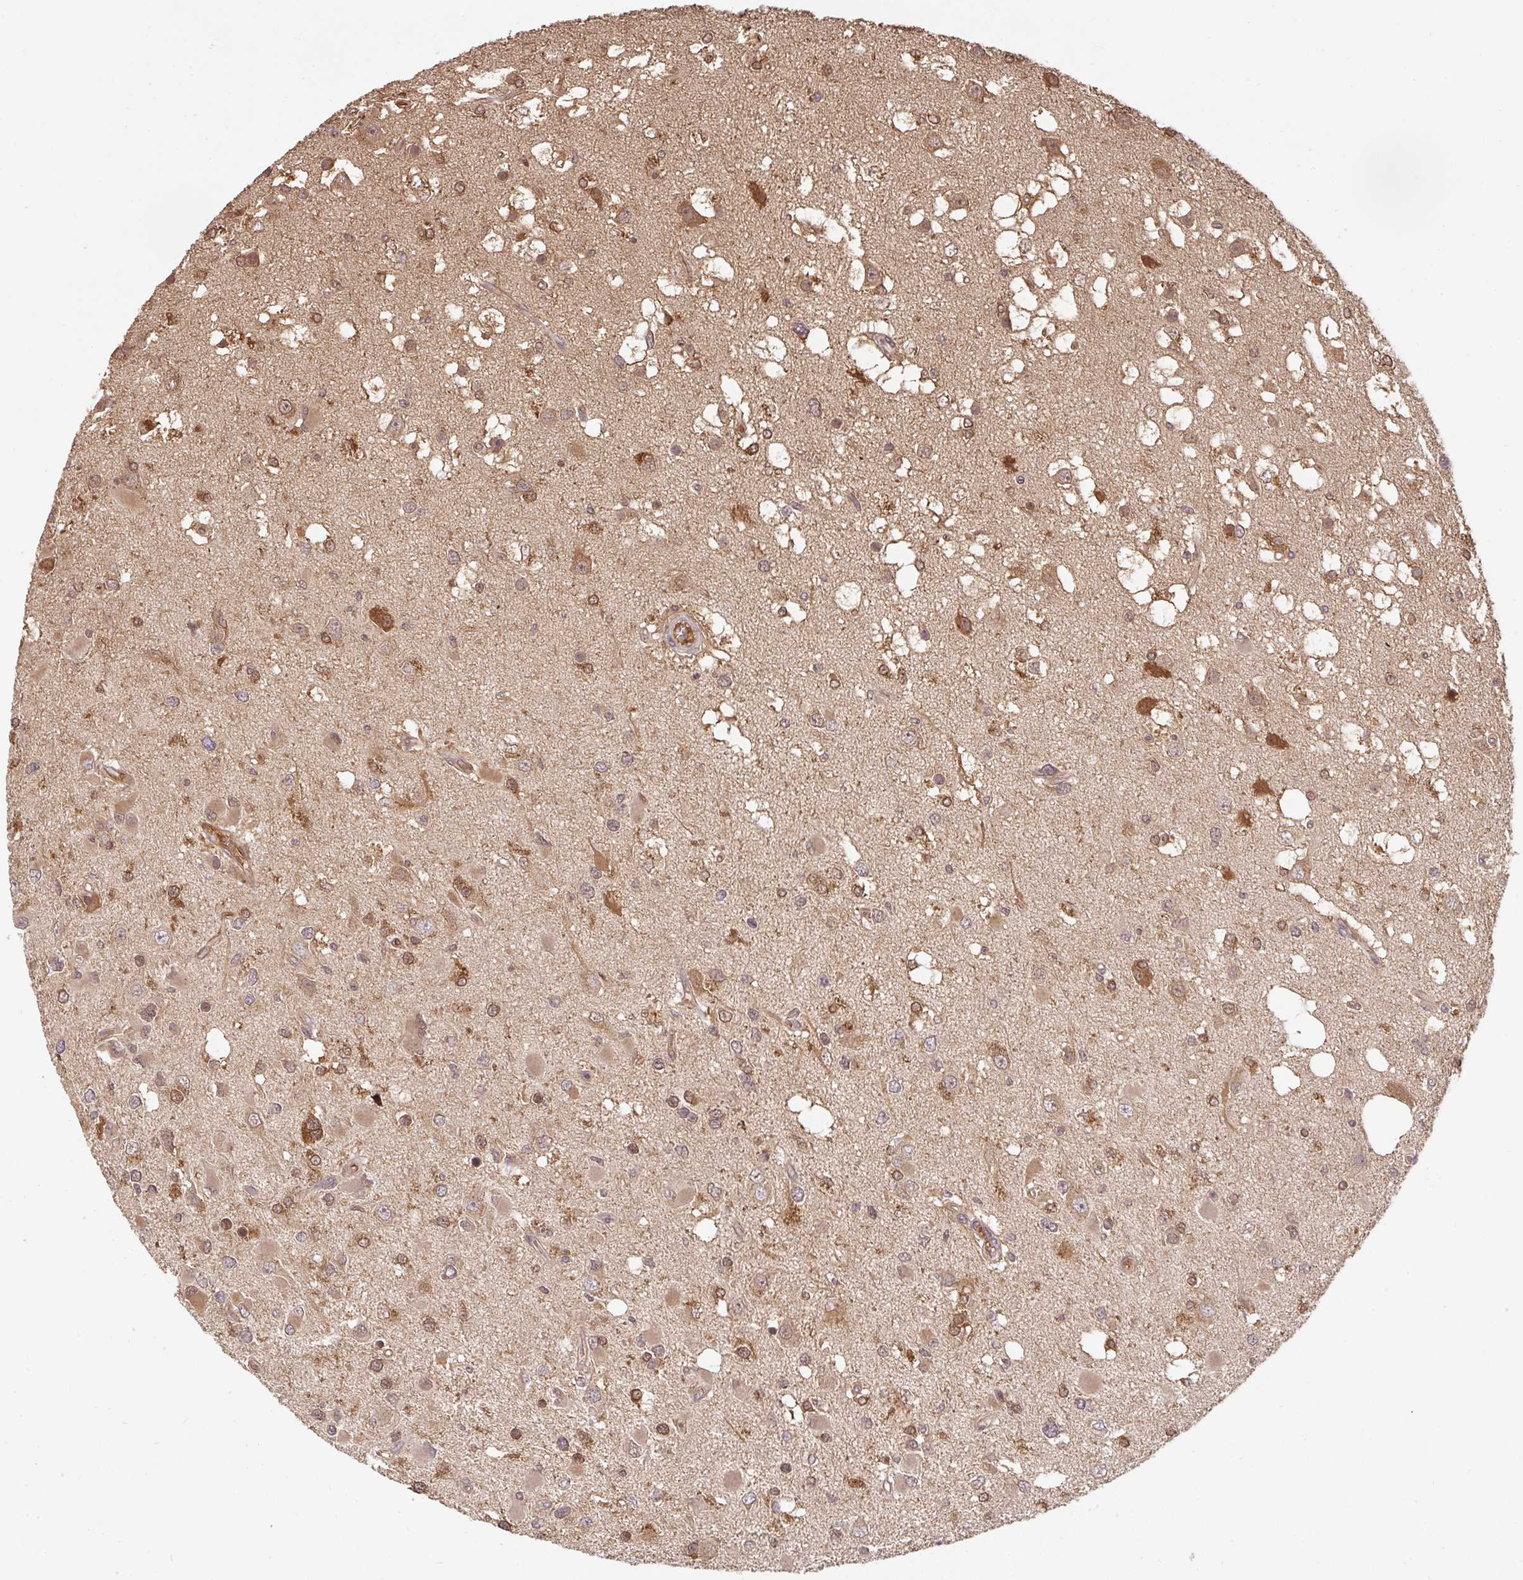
{"staining": {"intensity": "moderate", "quantity": ">75%", "location": "cytoplasmic/membranous"}, "tissue": "glioma", "cell_type": "Tumor cells", "image_type": "cancer", "snomed": [{"axis": "morphology", "description": "Glioma, malignant, High grade"}, {"axis": "topography", "description": "Brain"}], "caption": "Immunohistochemical staining of glioma reveals medium levels of moderate cytoplasmic/membranous staining in approximately >75% of tumor cells.", "gene": "ST13", "patient": {"sex": "male", "age": 53}}